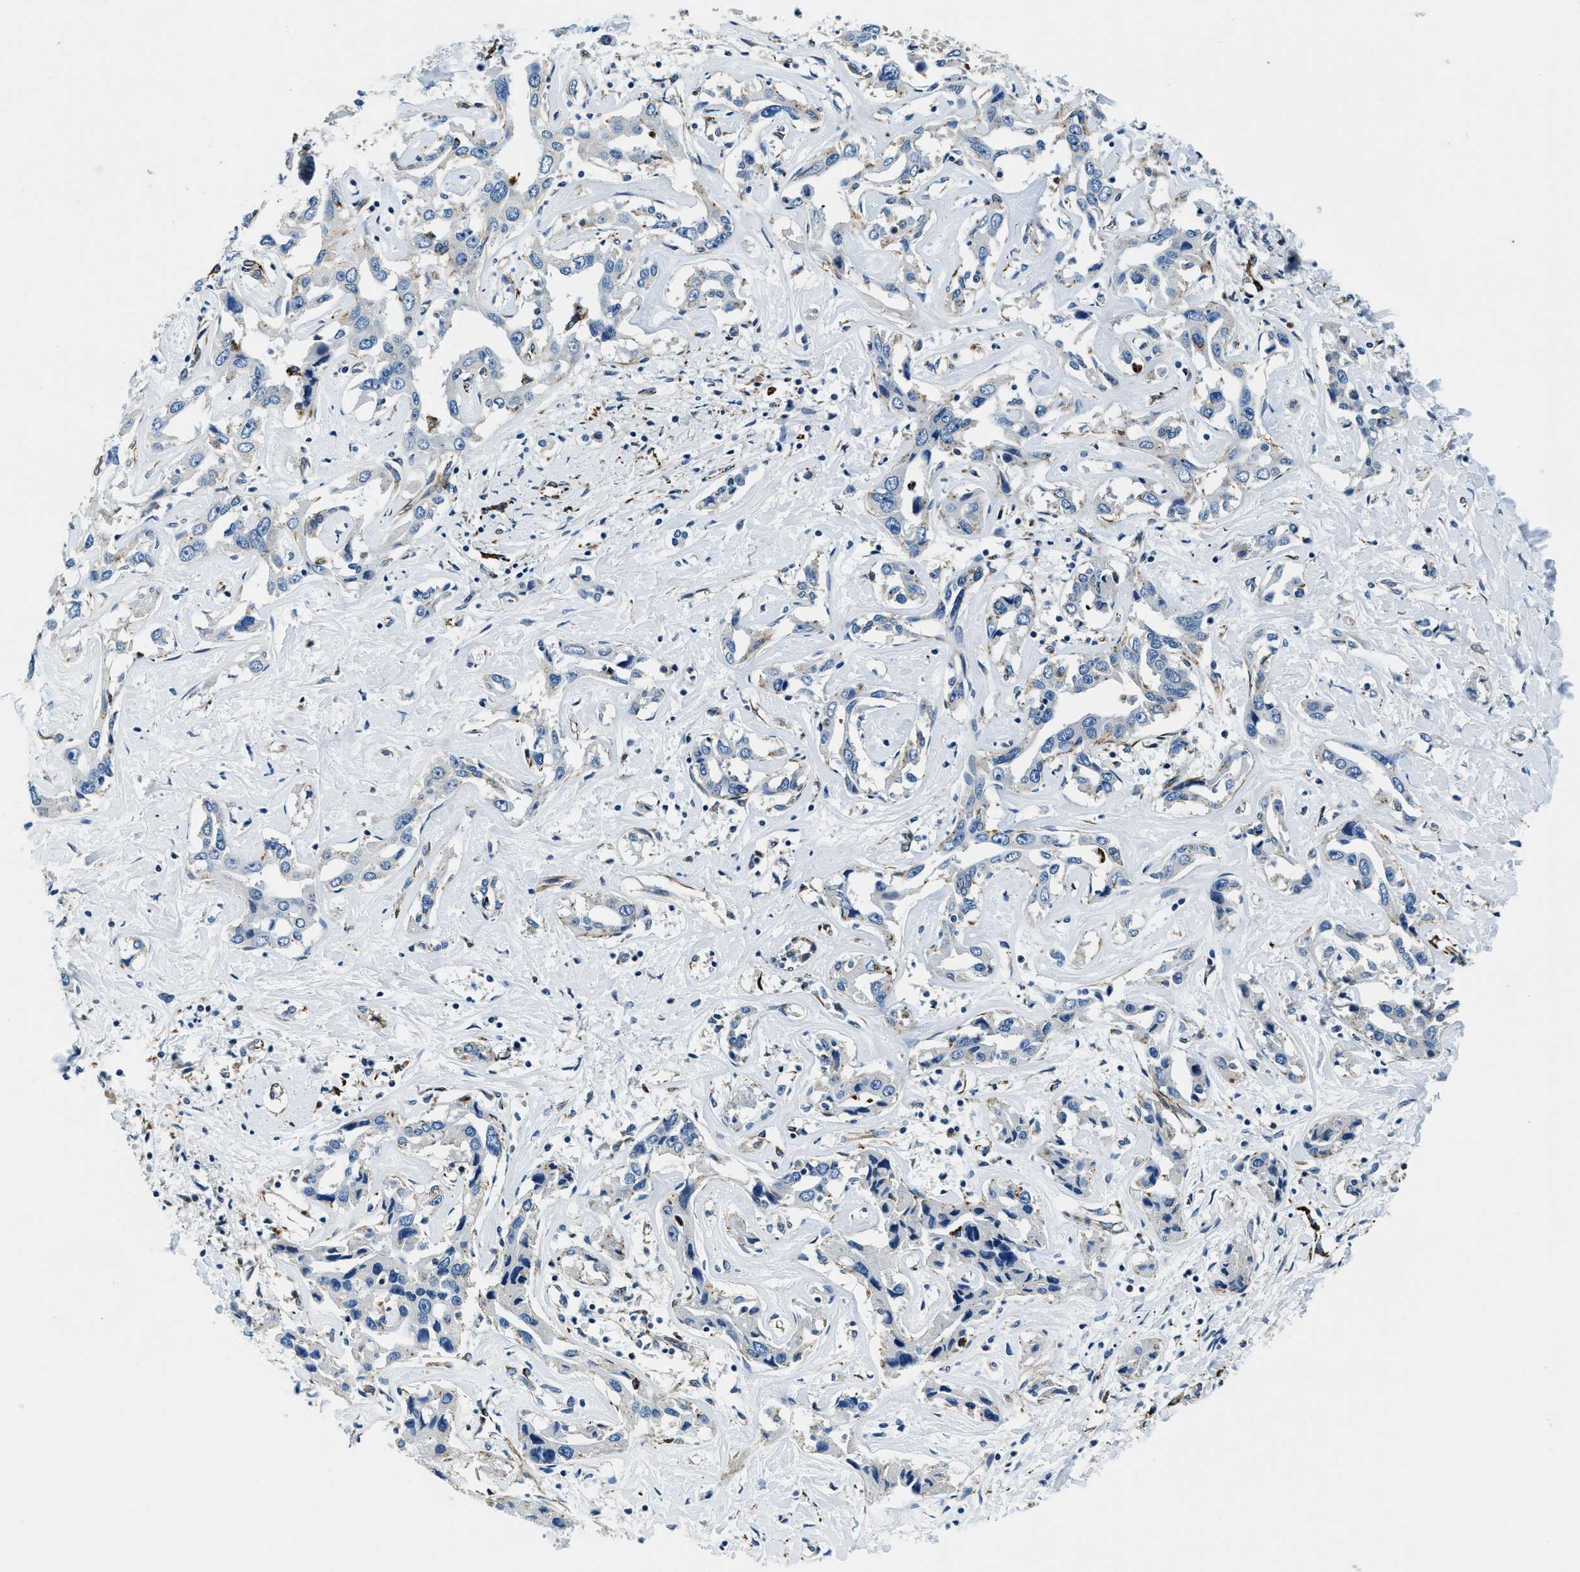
{"staining": {"intensity": "negative", "quantity": "none", "location": "none"}, "tissue": "liver cancer", "cell_type": "Tumor cells", "image_type": "cancer", "snomed": [{"axis": "morphology", "description": "Cholangiocarcinoma"}, {"axis": "topography", "description": "Liver"}], "caption": "An immunohistochemistry image of cholangiocarcinoma (liver) is shown. There is no staining in tumor cells of cholangiocarcinoma (liver). Brightfield microscopy of IHC stained with DAB (brown) and hematoxylin (blue), captured at high magnification.", "gene": "GNS", "patient": {"sex": "male", "age": 59}}